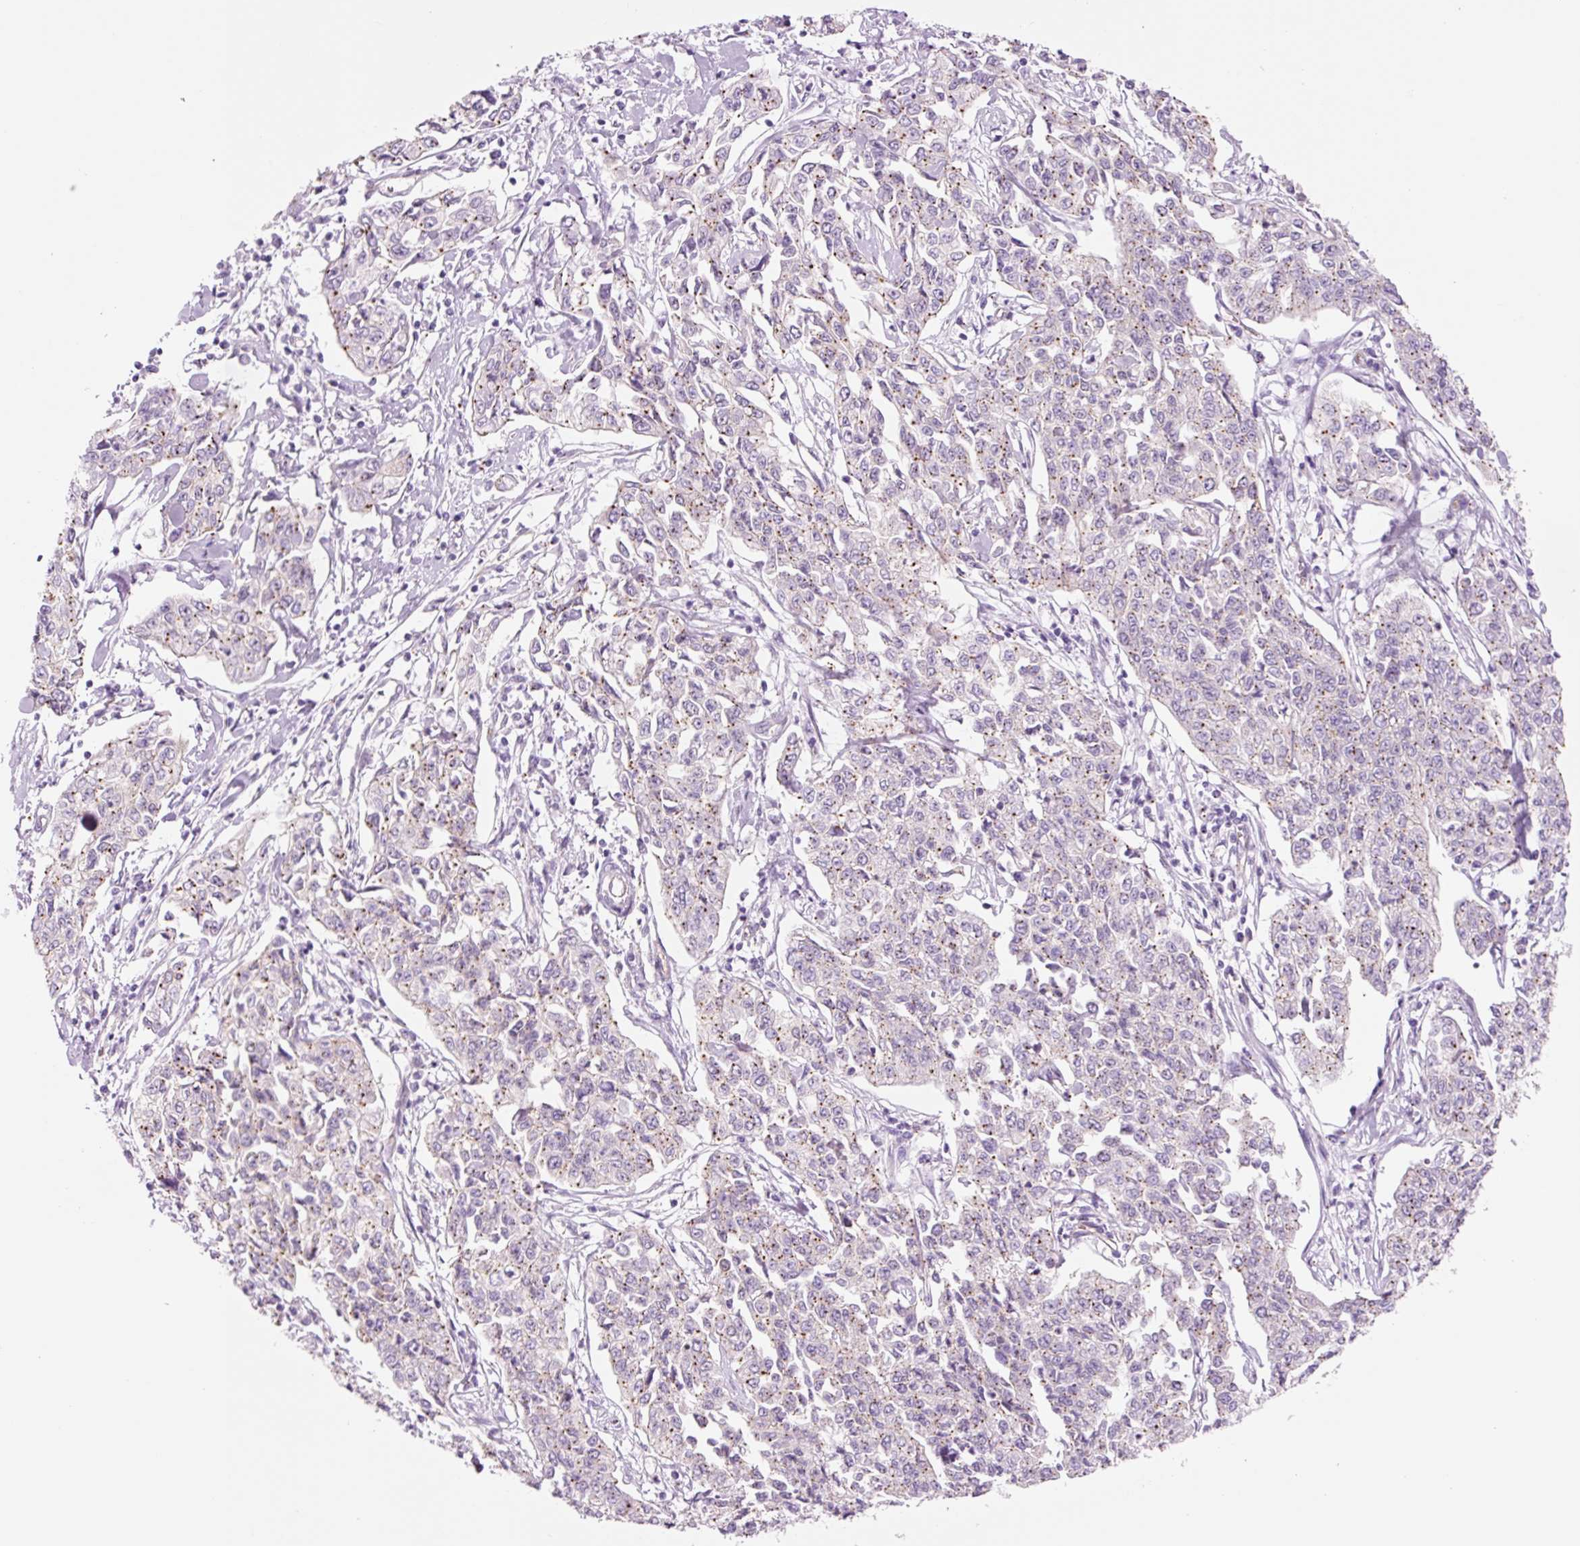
{"staining": {"intensity": "weak", "quantity": "25%-75%", "location": "cytoplasmic/membranous"}, "tissue": "cervical cancer", "cell_type": "Tumor cells", "image_type": "cancer", "snomed": [{"axis": "morphology", "description": "Squamous cell carcinoma, NOS"}, {"axis": "topography", "description": "Cervix"}], "caption": "The micrograph reveals staining of cervical squamous cell carcinoma, revealing weak cytoplasmic/membranous protein positivity (brown color) within tumor cells. (brown staining indicates protein expression, while blue staining denotes nuclei).", "gene": "HSPA4L", "patient": {"sex": "female", "age": 35}}